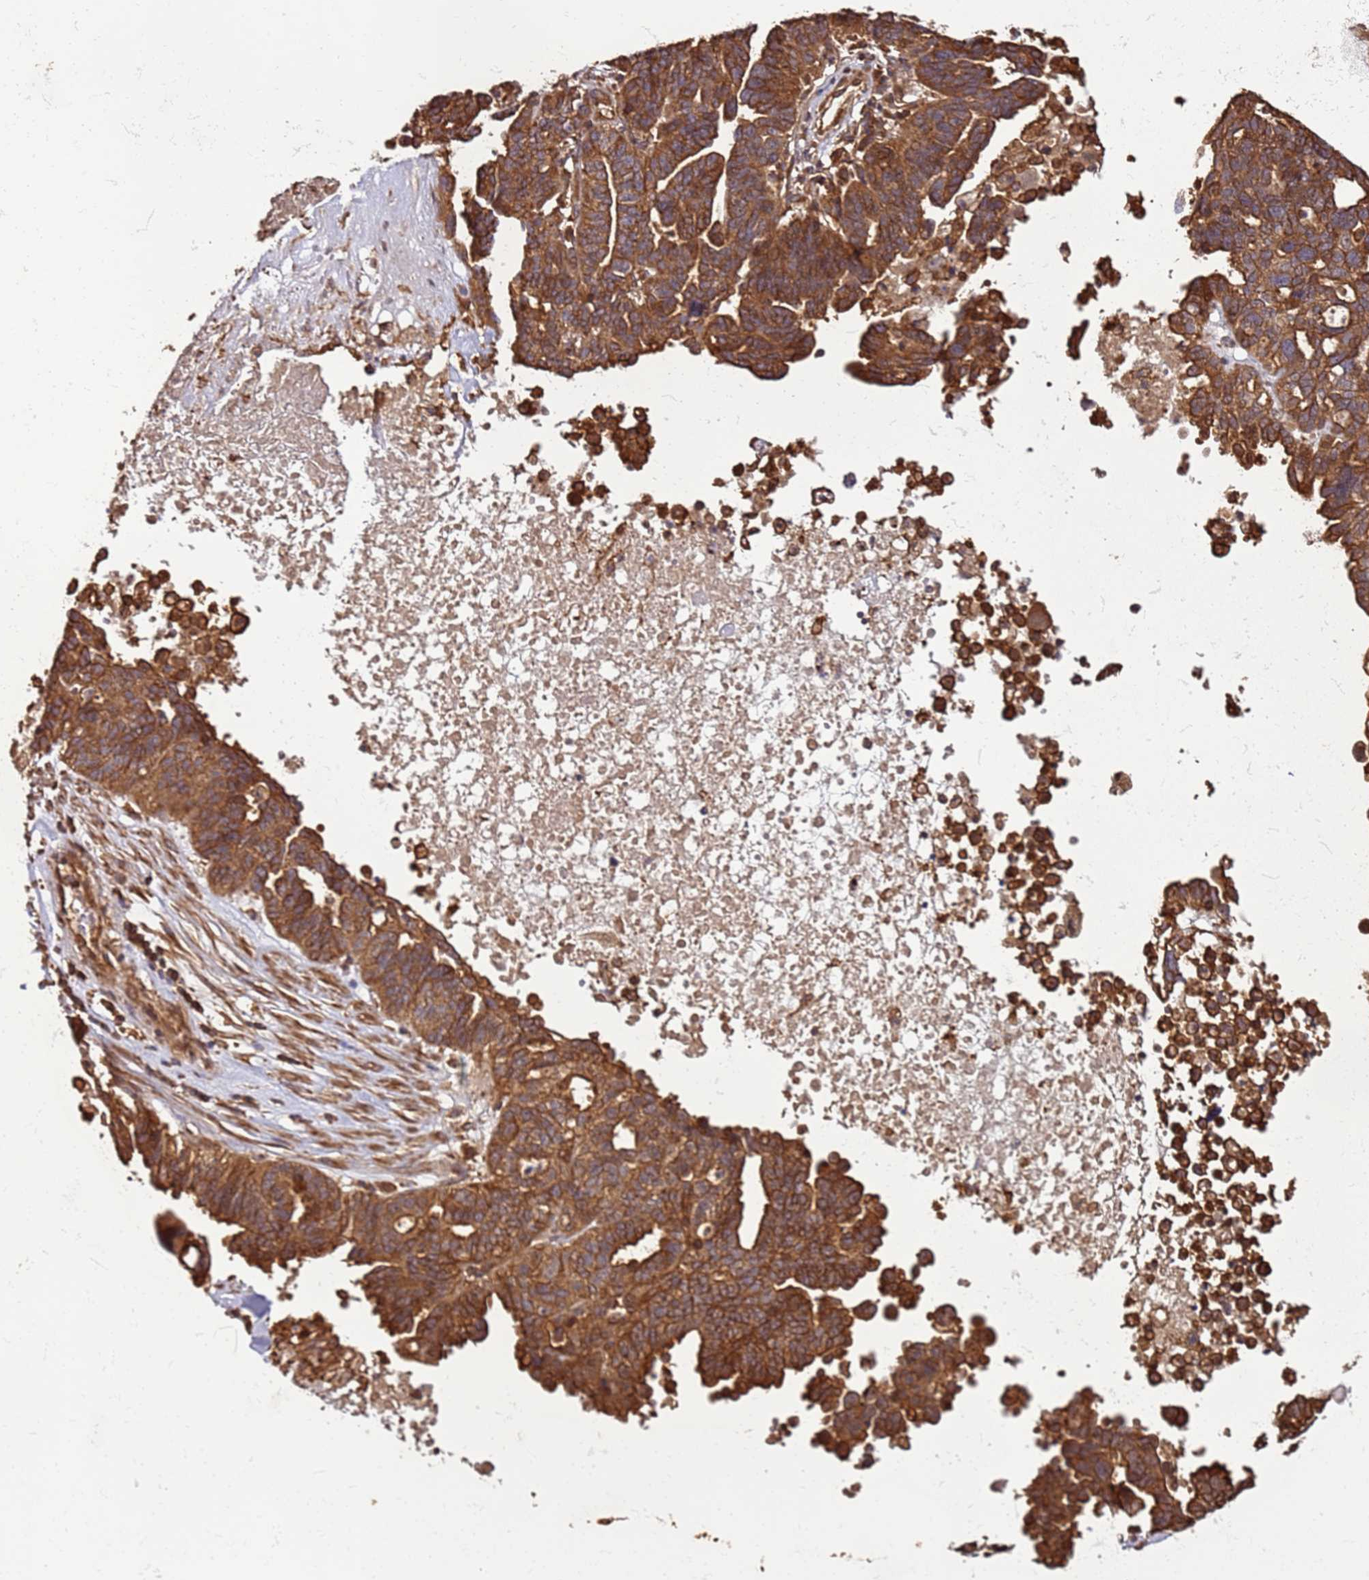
{"staining": {"intensity": "strong", "quantity": ">75%", "location": "cytoplasmic/membranous"}, "tissue": "ovarian cancer", "cell_type": "Tumor cells", "image_type": "cancer", "snomed": [{"axis": "morphology", "description": "Cystadenocarcinoma, serous, NOS"}, {"axis": "topography", "description": "Ovary"}], "caption": "Immunohistochemistry (IHC) of human ovarian serous cystadenocarcinoma demonstrates high levels of strong cytoplasmic/membranous positivity in about >75% of tumor cells.", "gene": "ACVR2A", "patient": {"sex": "female", "age": 59}}